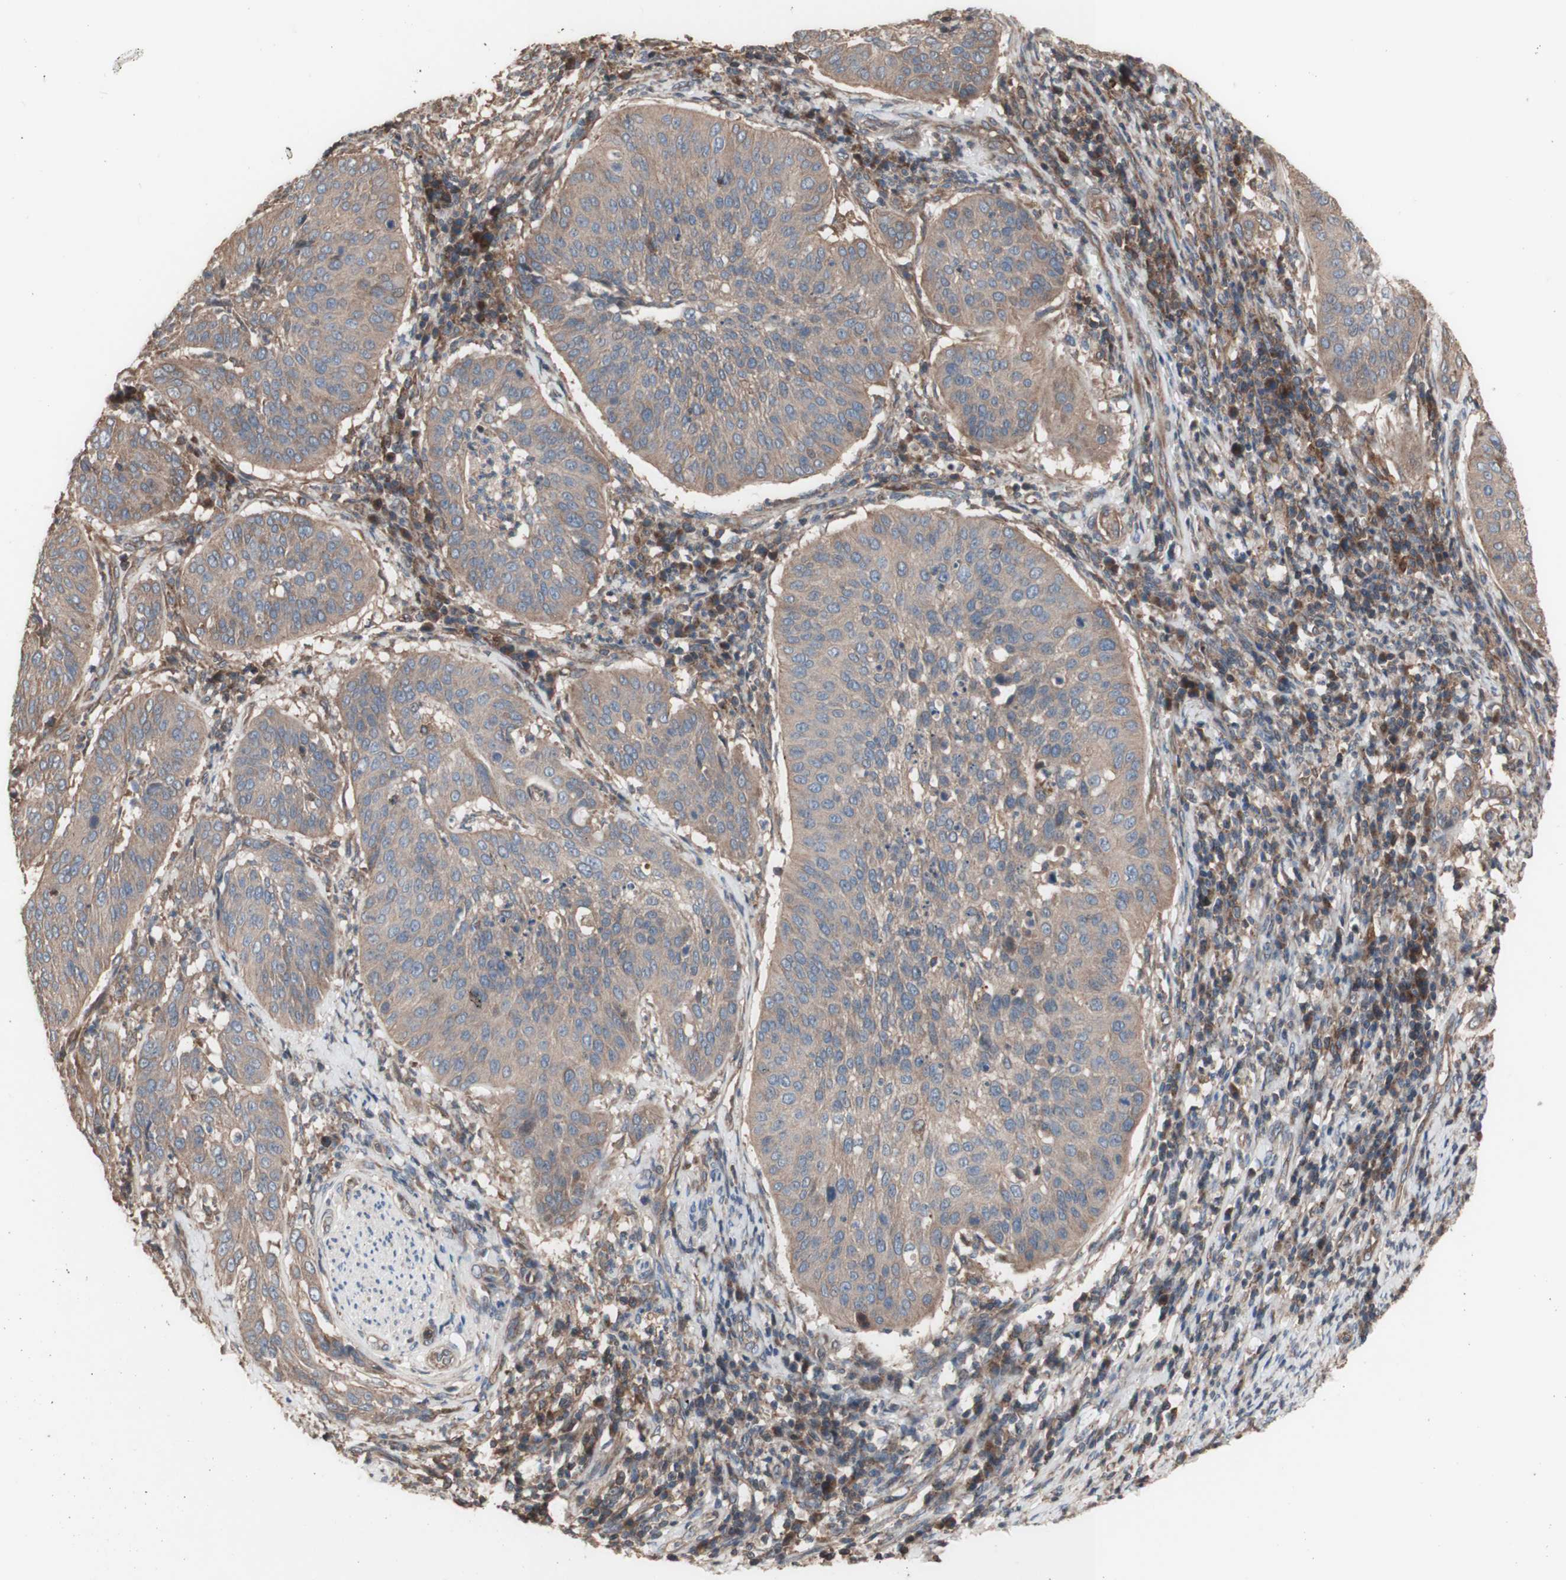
{"staining": {"intensity": "moderate", "quantity": ">75%", "location": "cytoplasmic/membranous"}, "tissue": "cervical cancer", "cell_type": "Tumor cells", "image_type": "cancer", "snomed": [{"axis": "morphology", "description": "Normal tissue, NOS"}, {"axis": "morphology", "description": "Squamous cell carcinoma, NOS"}, {"axis": "topography", "description": "Cervix"}], "caption": "An immunohistochemistry photomicrograph of tumor tissue is shown. Protein staining in brown shows moderate cytoplasmic/membranous positivity in cervical cancer within tumor cells. The staining is performed using DAB (3,3'-diaminobenzidine) brown chromogen to label protein expression. The nuclei are counter-stained blue using hematoxylin.", "gene": "COPB1", "patient": {"sex": "female", "age": 39}}